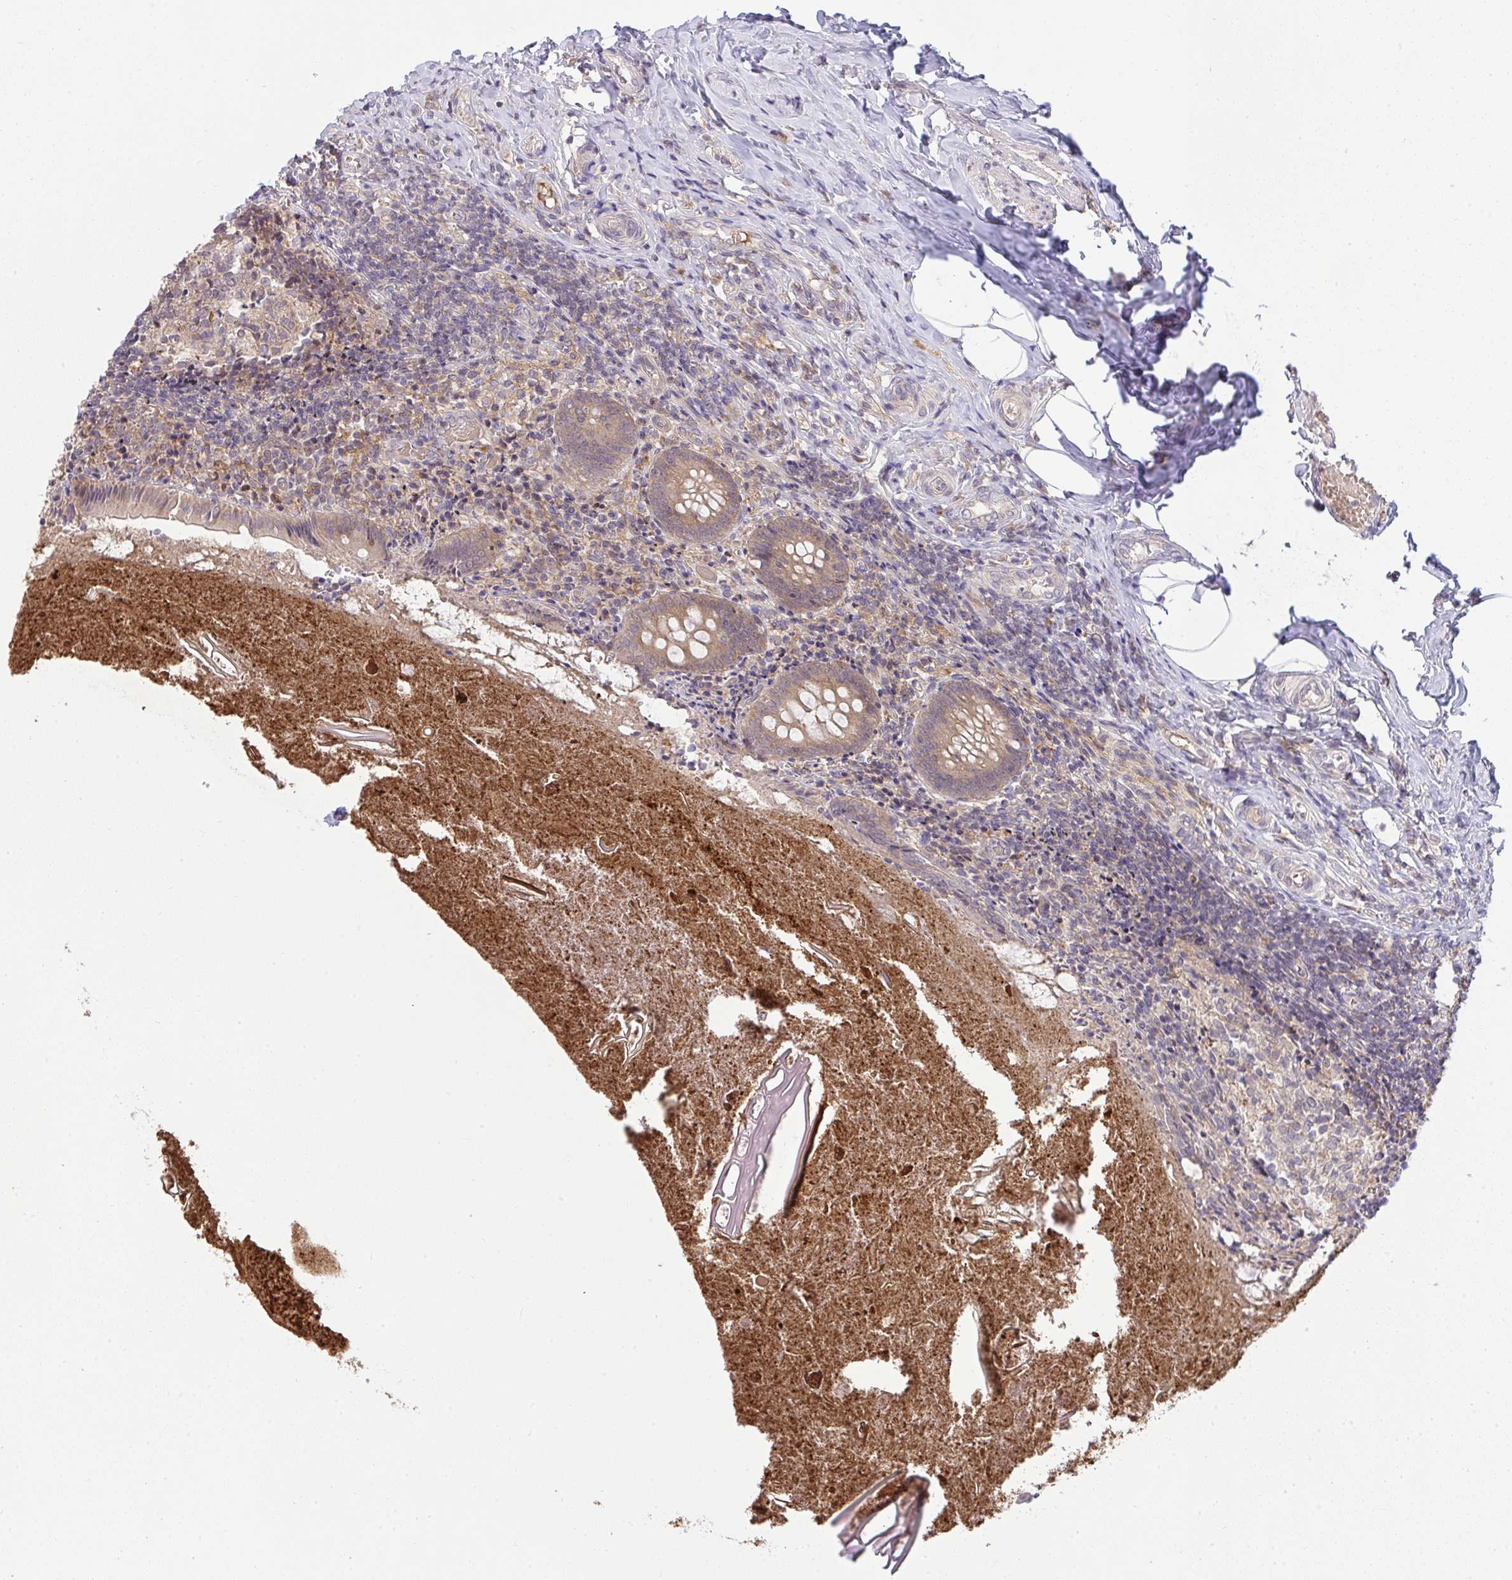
{"staining": {"intensity": "moderate", "quantity": ">75%", "location": "cytoplasmic/membranous"}, "tissue": "appendix", "cell_type": "Glandular cells", "image_type": "normal", "snomed": [{"axis": "morphology", "description": "Normal tissue, NOS"}, {"axis": "topography", "description": "Appendix"}], "caption": "An image of appendix stained for a protein demonstrates moderate cytoplasmic/membranous brown staining in glandular cells.", "gene": "SLC9A6", "patient": {"sex": "female", "age": 17}}